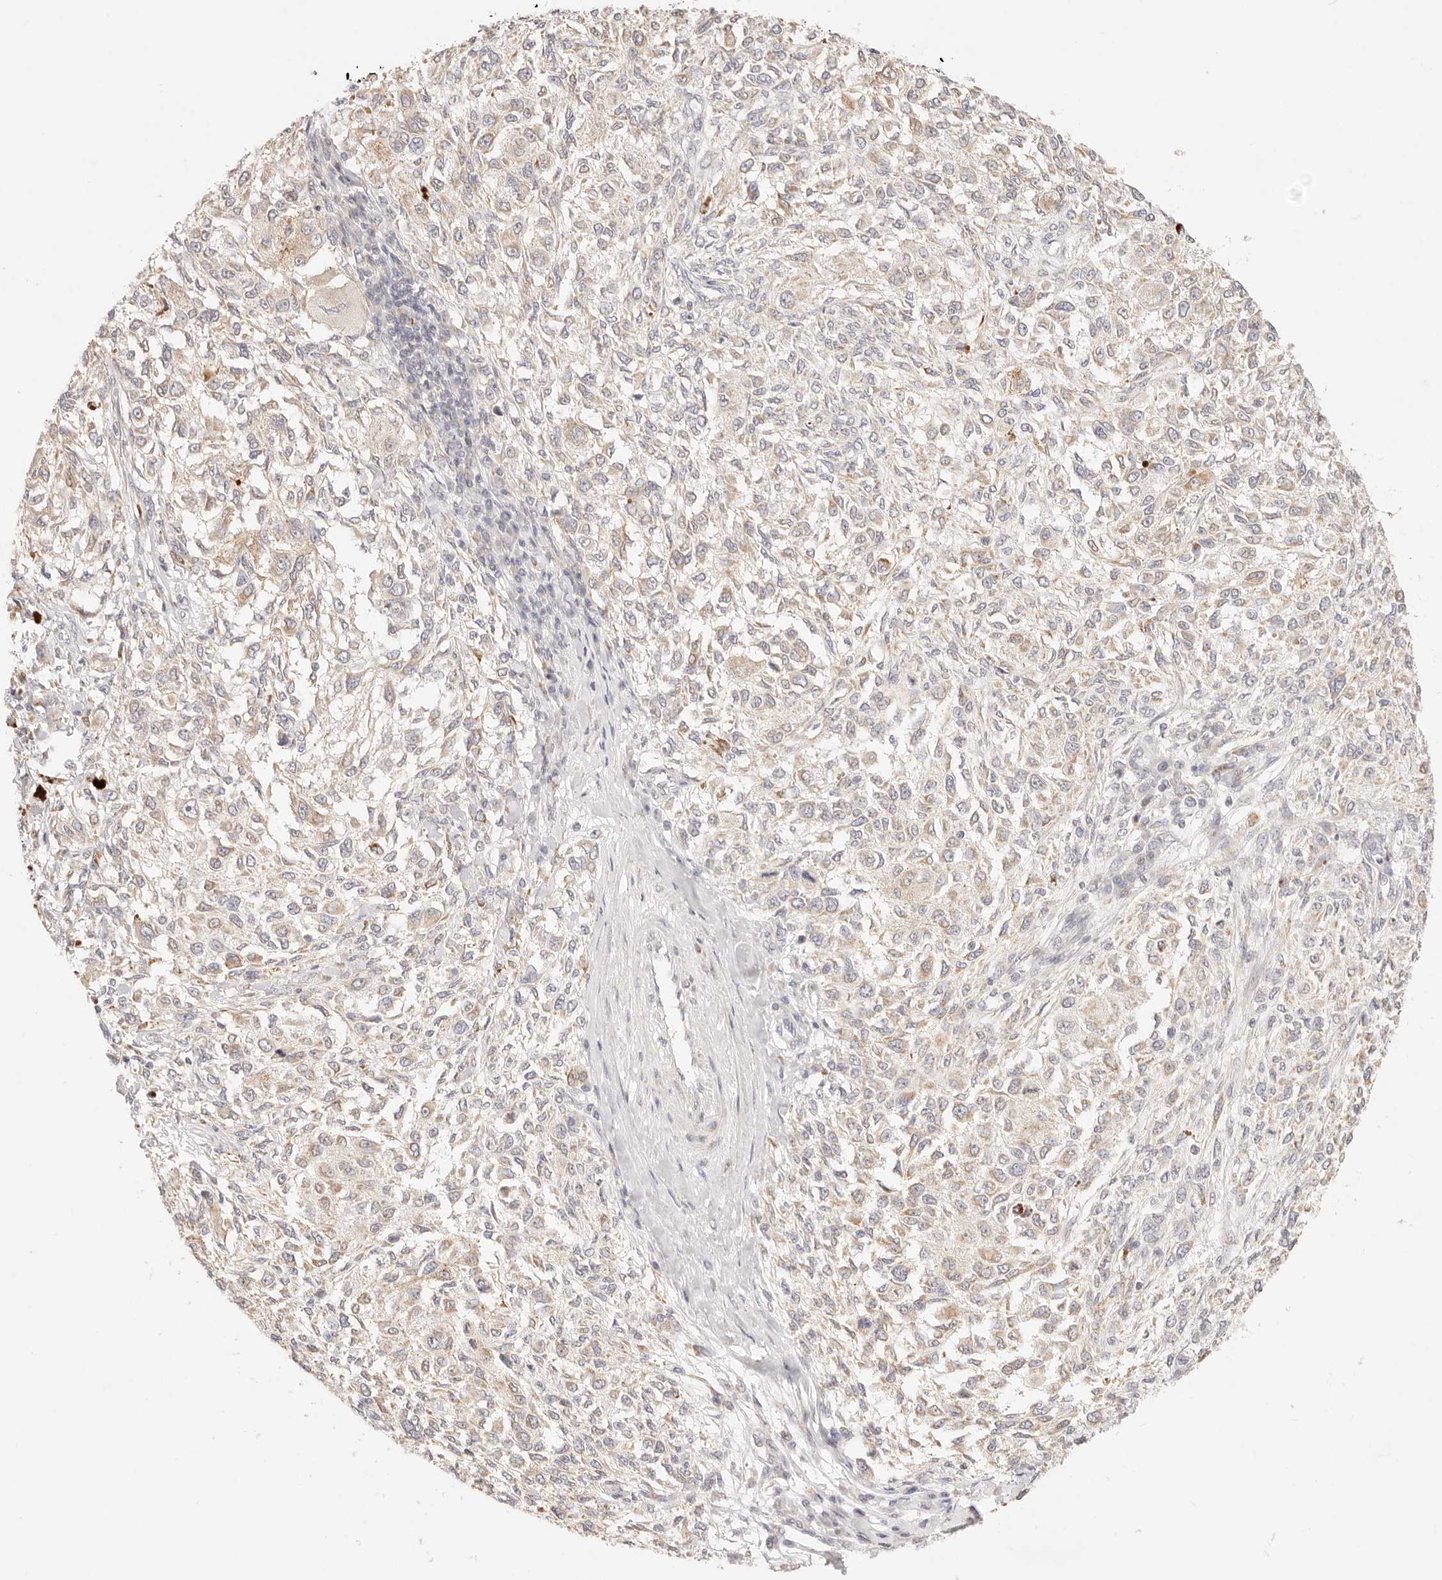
{"staining": {"intensity": "weak", "quantity": "<25%", "location": "cytoplasmic/membranous"}, "tissue": "melanoma", "cell_type": "Tumor cells", "image_type": "cancer", "snomed": [{"axis": "morphology", "description": "Necrosis, NOS"}, {"axis": "morphology", "description": "Malignant melanoma, NOS"}, {"axis": "topography", "description": "Skin"}], "caption": "DAB (3,3'-diaminobenzidine) immunohistochemical staining of malignant melanoma exhibits no significant positivity in tumor cells.", "gene": "GPR156", "patient": {"sex": "female", "age": 87}}